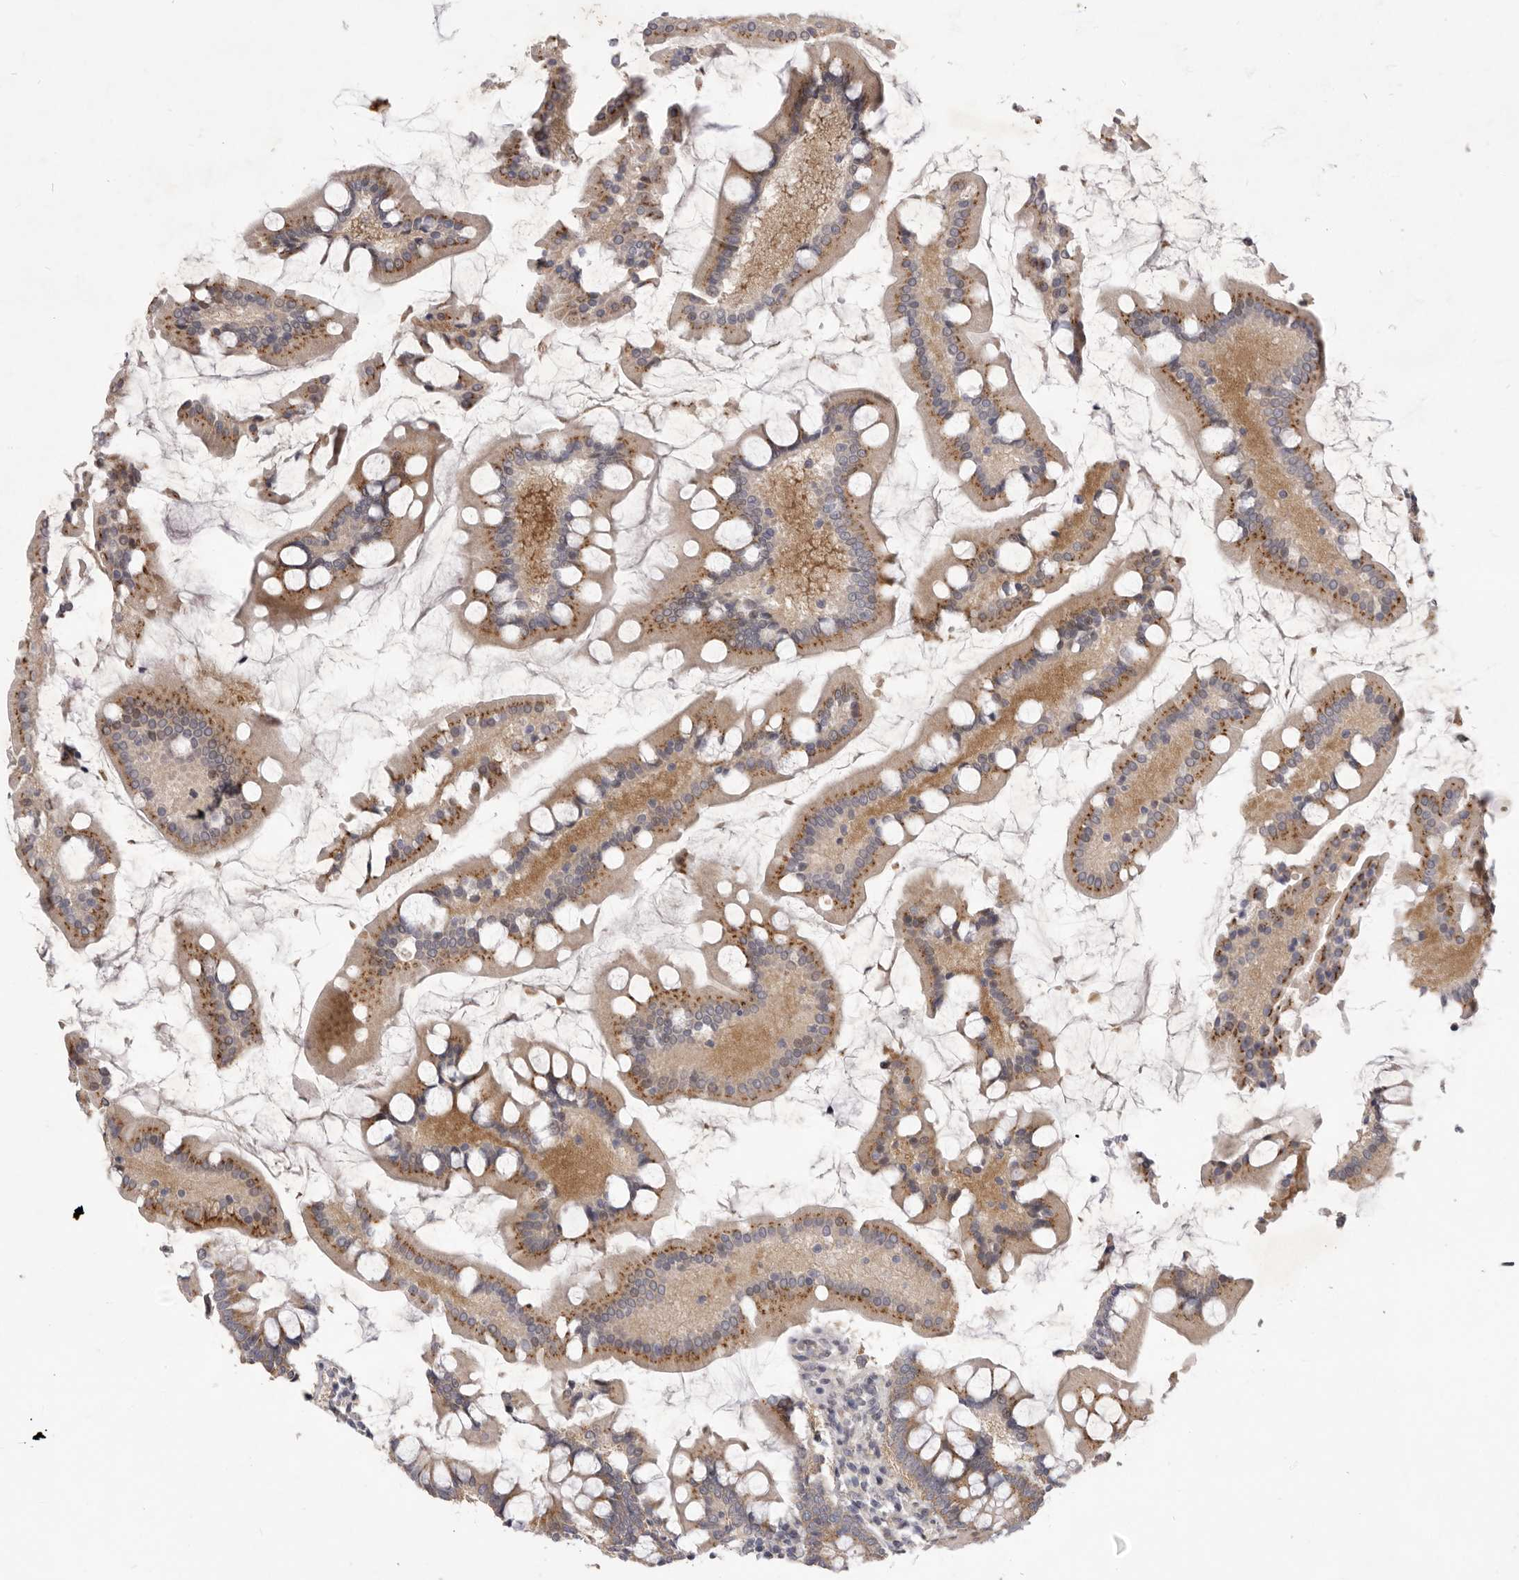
{"staining": {"intensity": "moderate", "quantity": ">75%", "location": "cytoplasmic/membranous"}, "tissue": "small intestine", "cell_type": "Glandular cells", "image_type": "normal", "snomed": [{"axis": "morphology", "description": "Normal tissue, NOS"}, {"axis": "topography", "description": "Small intestine"}], "caption": "Protein expression by IHC reveals moderate cytoplasmic/membranous staining in approximately >75% of glandular cells in normal small intestine.", "gene": "TBC1D8B", "patient": {"sex": "male", "age": 41}}